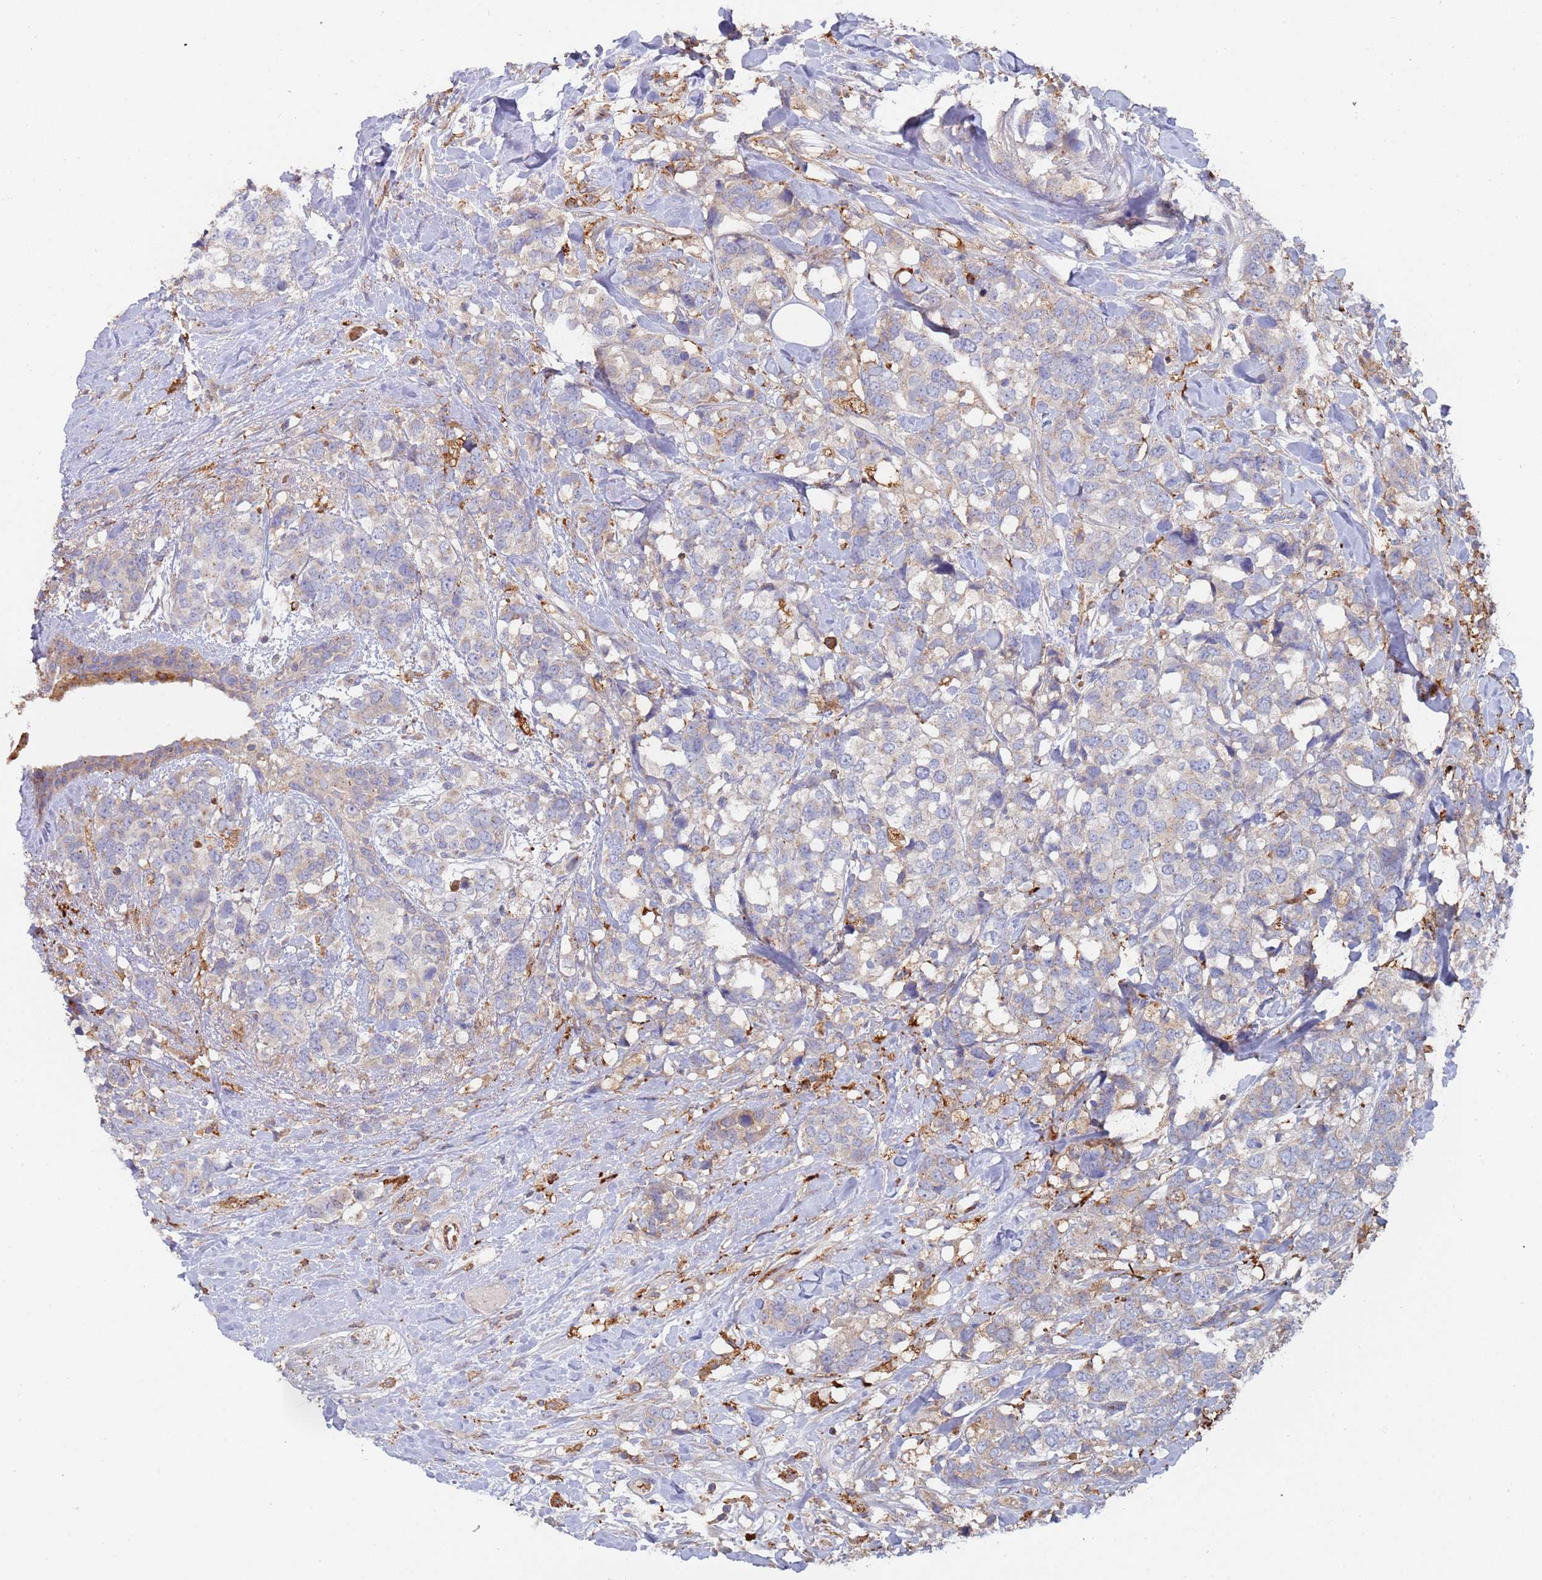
{"staining": {"intensity": "negative", "quantity": "none", "location": "none"}, "tissue": "breast cancer", "cell_type": "Tumor cells", "image_type": "cancer", "snomed": [{"axis": "morphology", "description": "Lobular carcinoma"}, {"axis": "topography", "description": "Breast"}], "caption": "Tumor cells show no significant protein staining in lobular carcinoma (breast).", "gene": "MALRD1", "patient": {"sex": "female", "age": 59}}